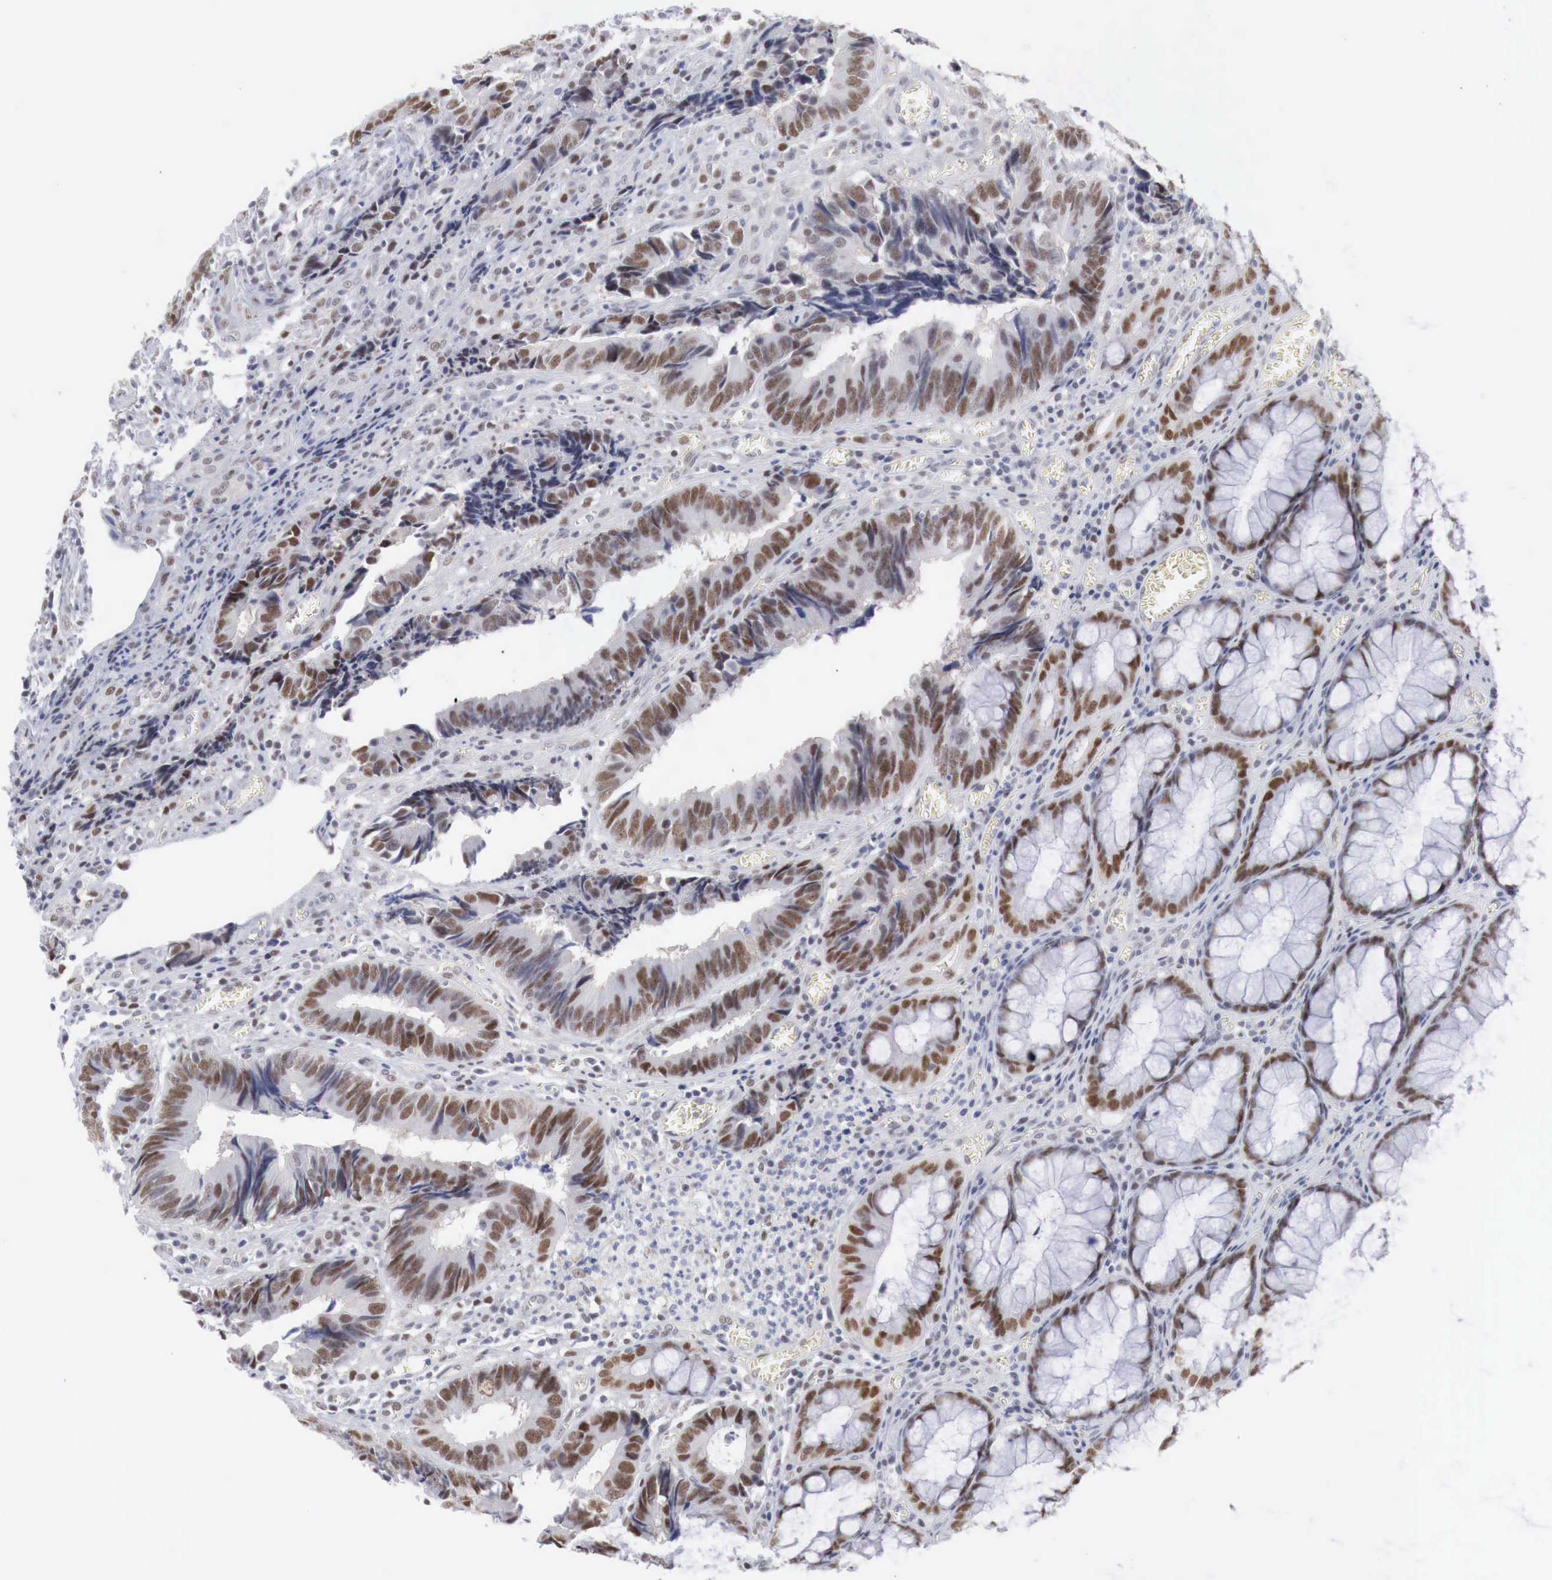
{"staining": {"intensity": "moderate", "quantity": ">75%", "location": "nuclear"}, "tissue": "colorectal cancer", "cell_type": "Tumor cells", "image_type": "cancer", "snomed": [{"axis": "morphology", "description": "Adenocarcinoma, NOS"}, {"axis": "topography", "description": "Rectum"}], "caption": "High-magnification brightfield microscopy of colorectal cancer stained with DAB (3,3'-diaminobenzidine) (brown) and counterstained with hematoxylin (blue). tumor cells exhibit moderate nuclear staining is appreciated in about>75% of cells. (brown staining indicates protein expression, while blue staining denotes nuclei).", "gene": "FOXP2", "patient": {"sex": "female", "age": 98}}